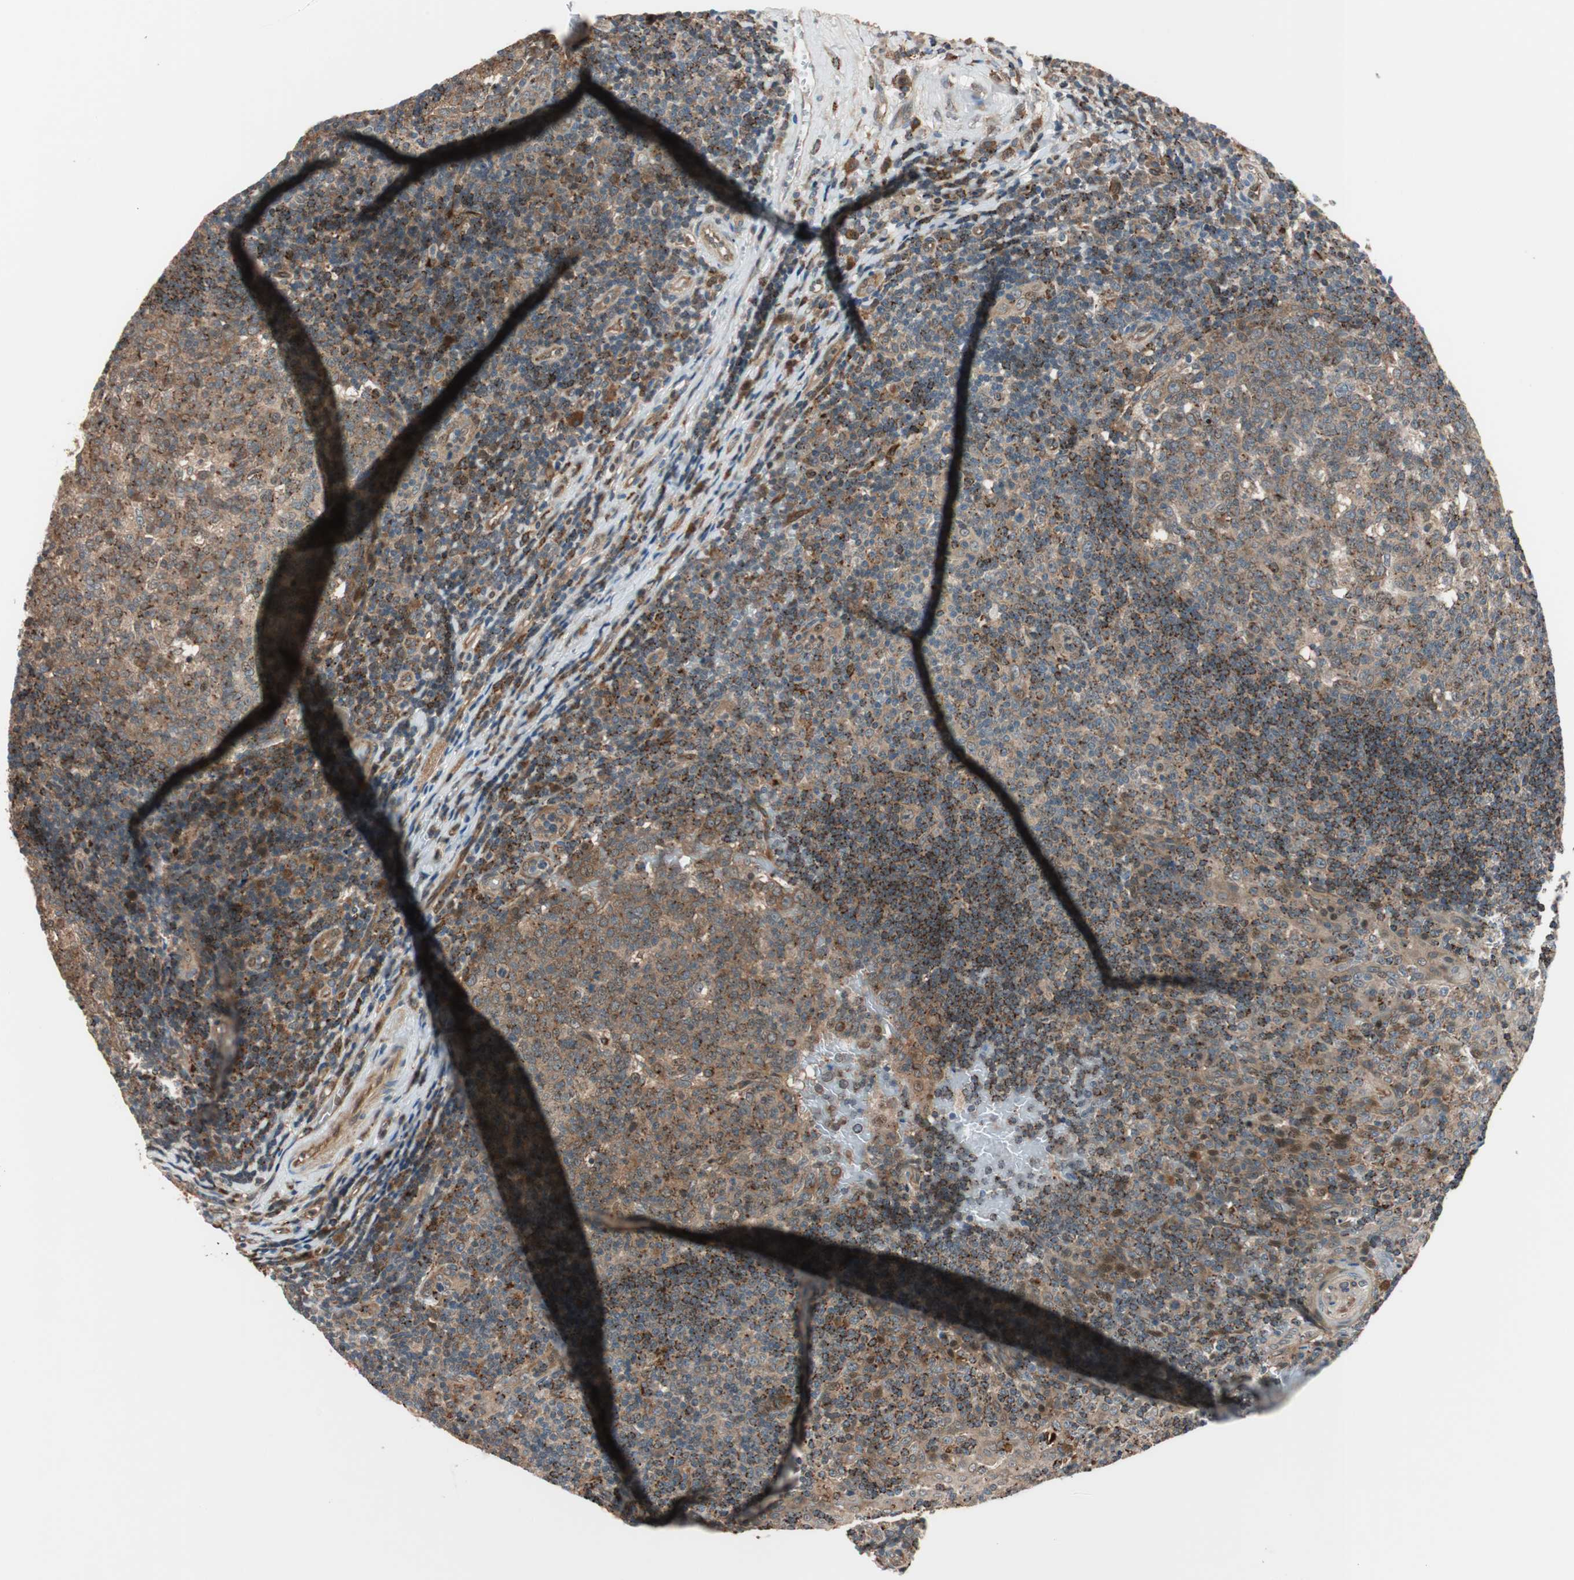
{"staining": {"intensity": "moderate", "quantity": "25%-75%", "location": "cytoplasmic/membranous"}, "tissue": "tonsil", "cell_type": "Germinal center cells", "image_type": "normal", "snomed": [{"axis": "morphology", "description": "Normal tissue, NOS"}, {"axis": "topography", "description": "Tonsil"}], "caption": "Protein expression analysis of normal tonsil displays moderate cytoplasmic/membranous positivity in approximately 25%-75% of germinal center cells.", "gene": "P3R3URF", "patient": {"sex": "female", "age": 40}}